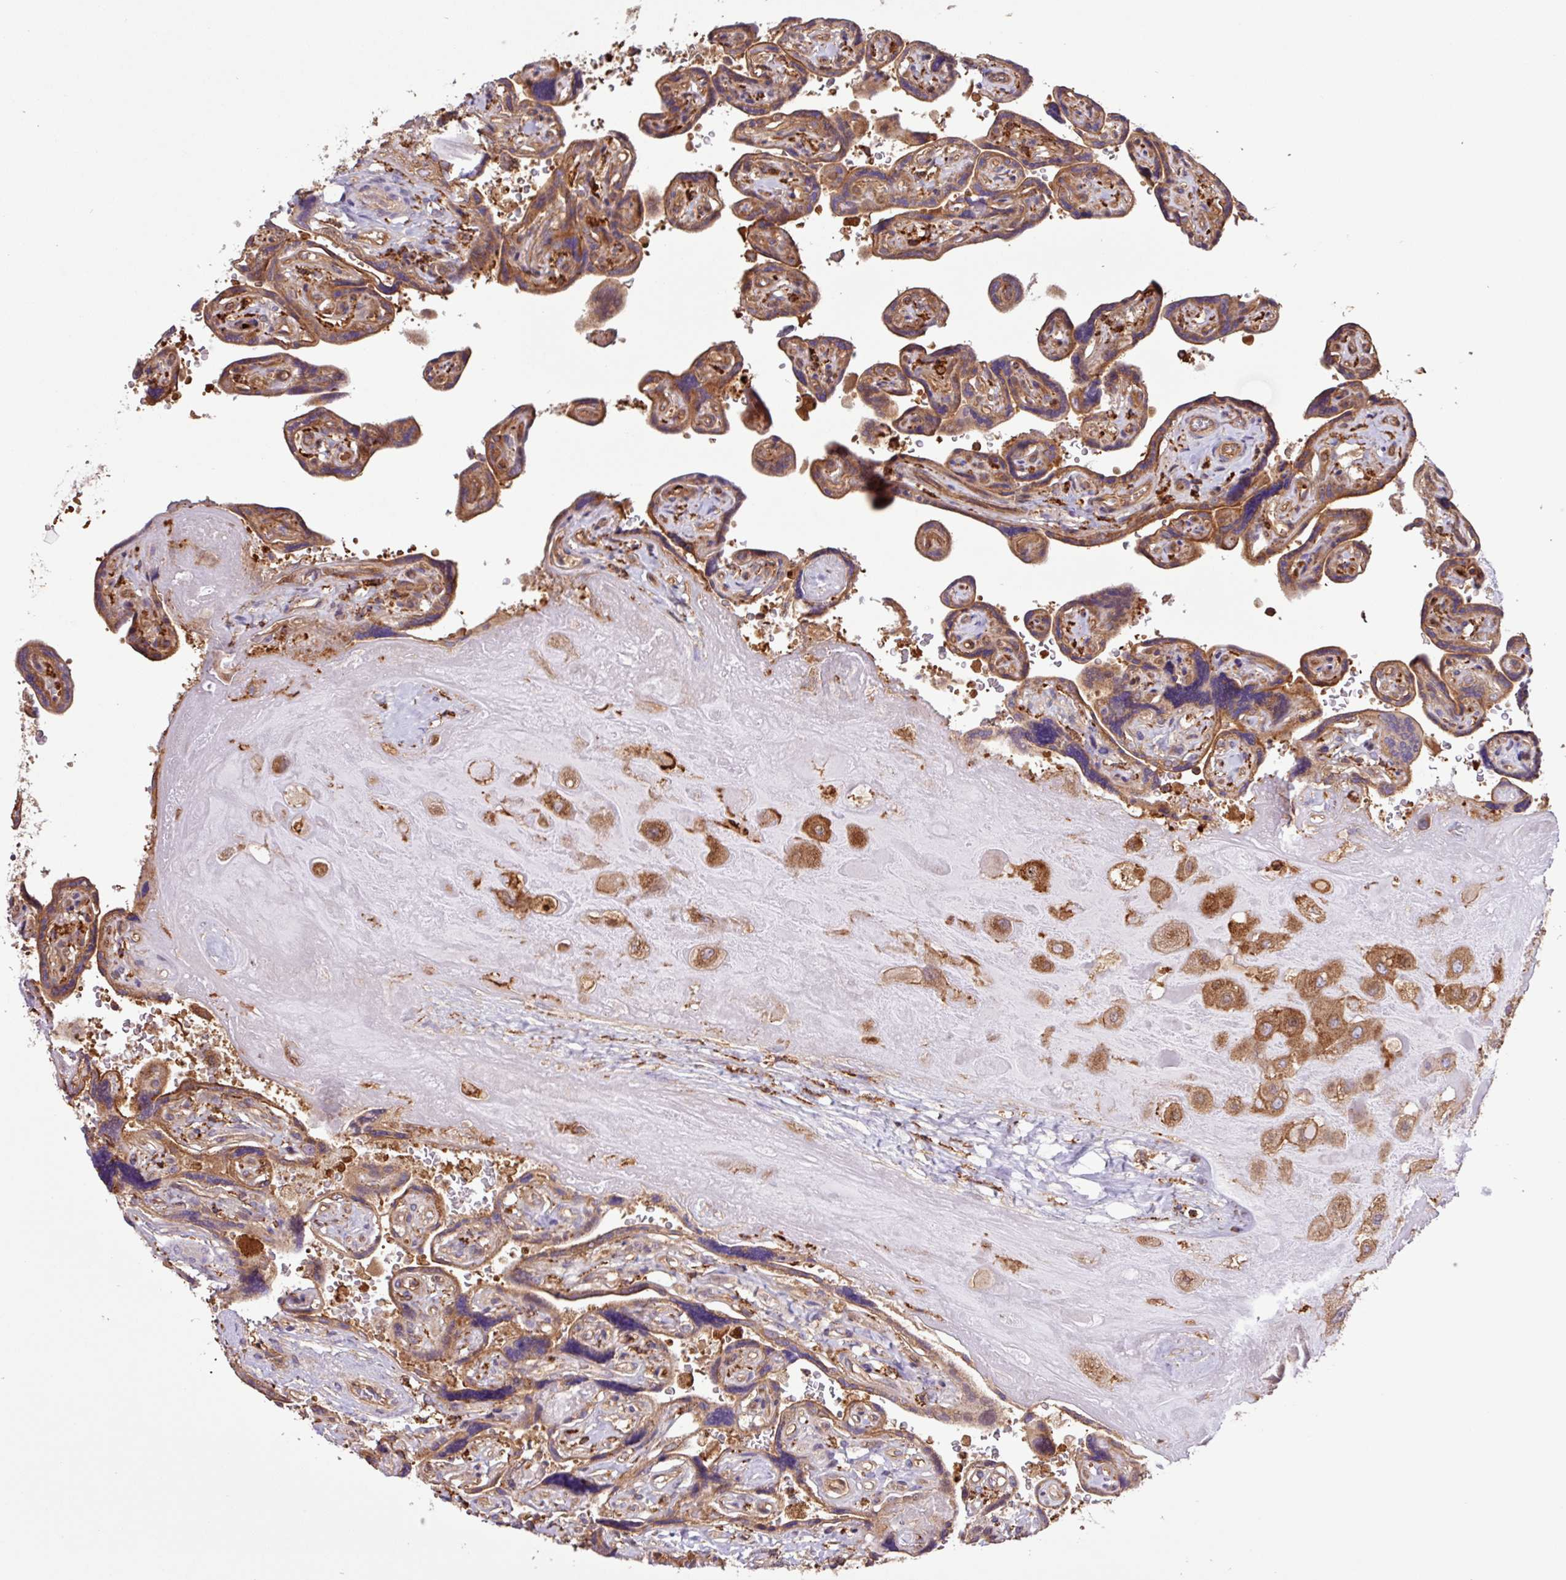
{"staining": {"intensity": "strong", "quantity": ">75%", "location": "cytoplasmic/membranous"}, "tissue": "placenta", "cell_type": "Decidual cells", "image_type": "normal", "snomed": [{"axis": "morphology", "description": "Normal tissue, NOS"}, {"axis": "topography", "description": "Placenta"}], "caption": "Protein staining reveals strong cytoplasmic/membranous expression in about >75% of decidual cells in unremarkable placenta.", "gene": "ACTR3B", "patient": {"sex": "female", "age": 32}}